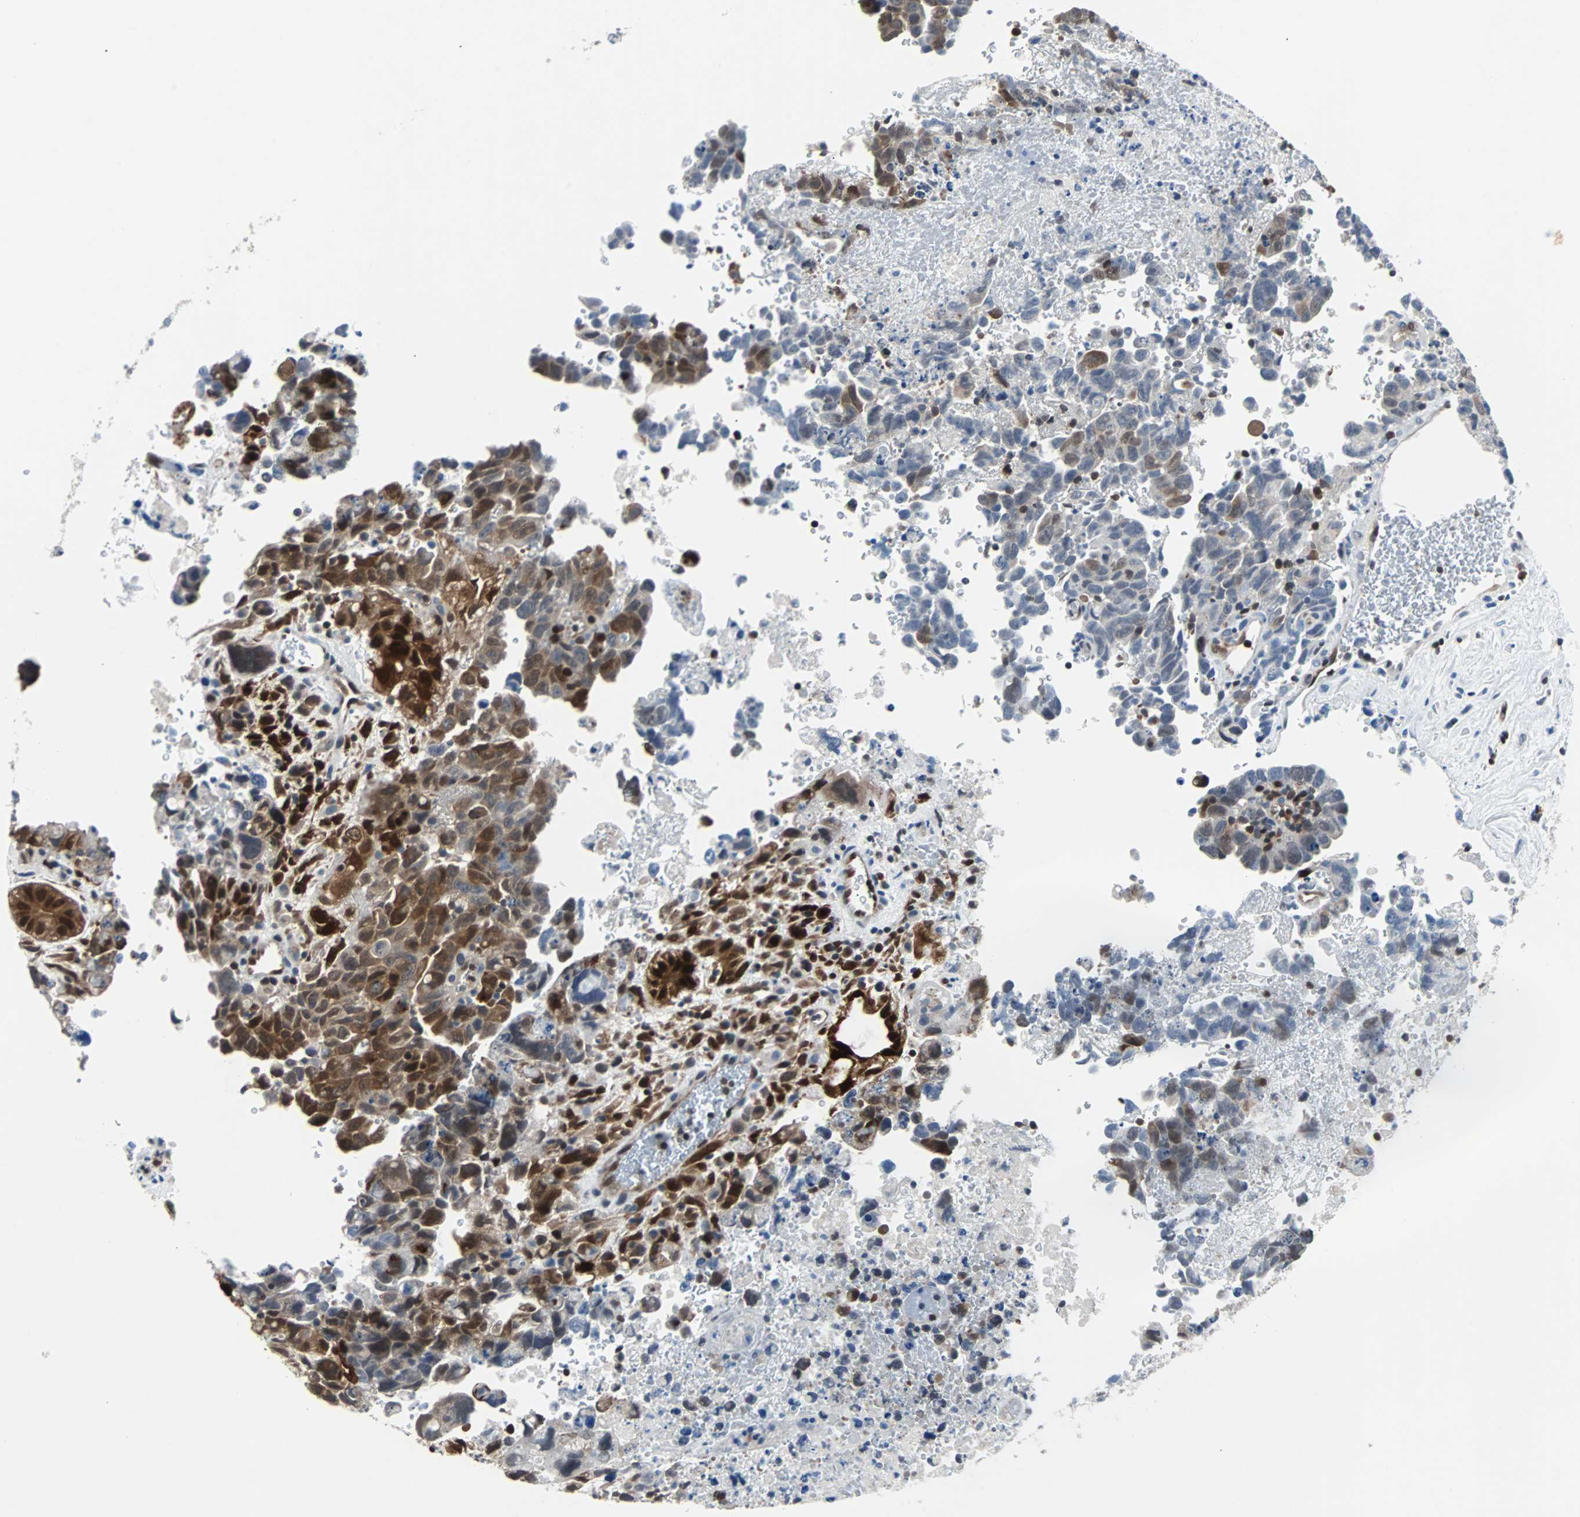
{"staining": {"intensity": "moderate", "quantity": ">75%", "location": "cytoplasmic/membranous,nuclear"}, "tissue": "testis cancer", "cell_type": "Tumor cells", "image_type": "cancer", "snomed": [{"axis": "morphology", "description": "Carcinoma, Embryonal, NOS"}, {"axis": "topography", "description": "Testis"}], "caption": "Embryonal carcinoma (testis) stained for a protein demonstrates moderate cytoplasmic/membranous and nuclear positivity in tumor cells.", "gene": "MAP2K6", "patient": {"sex": "male", "age": 28}}